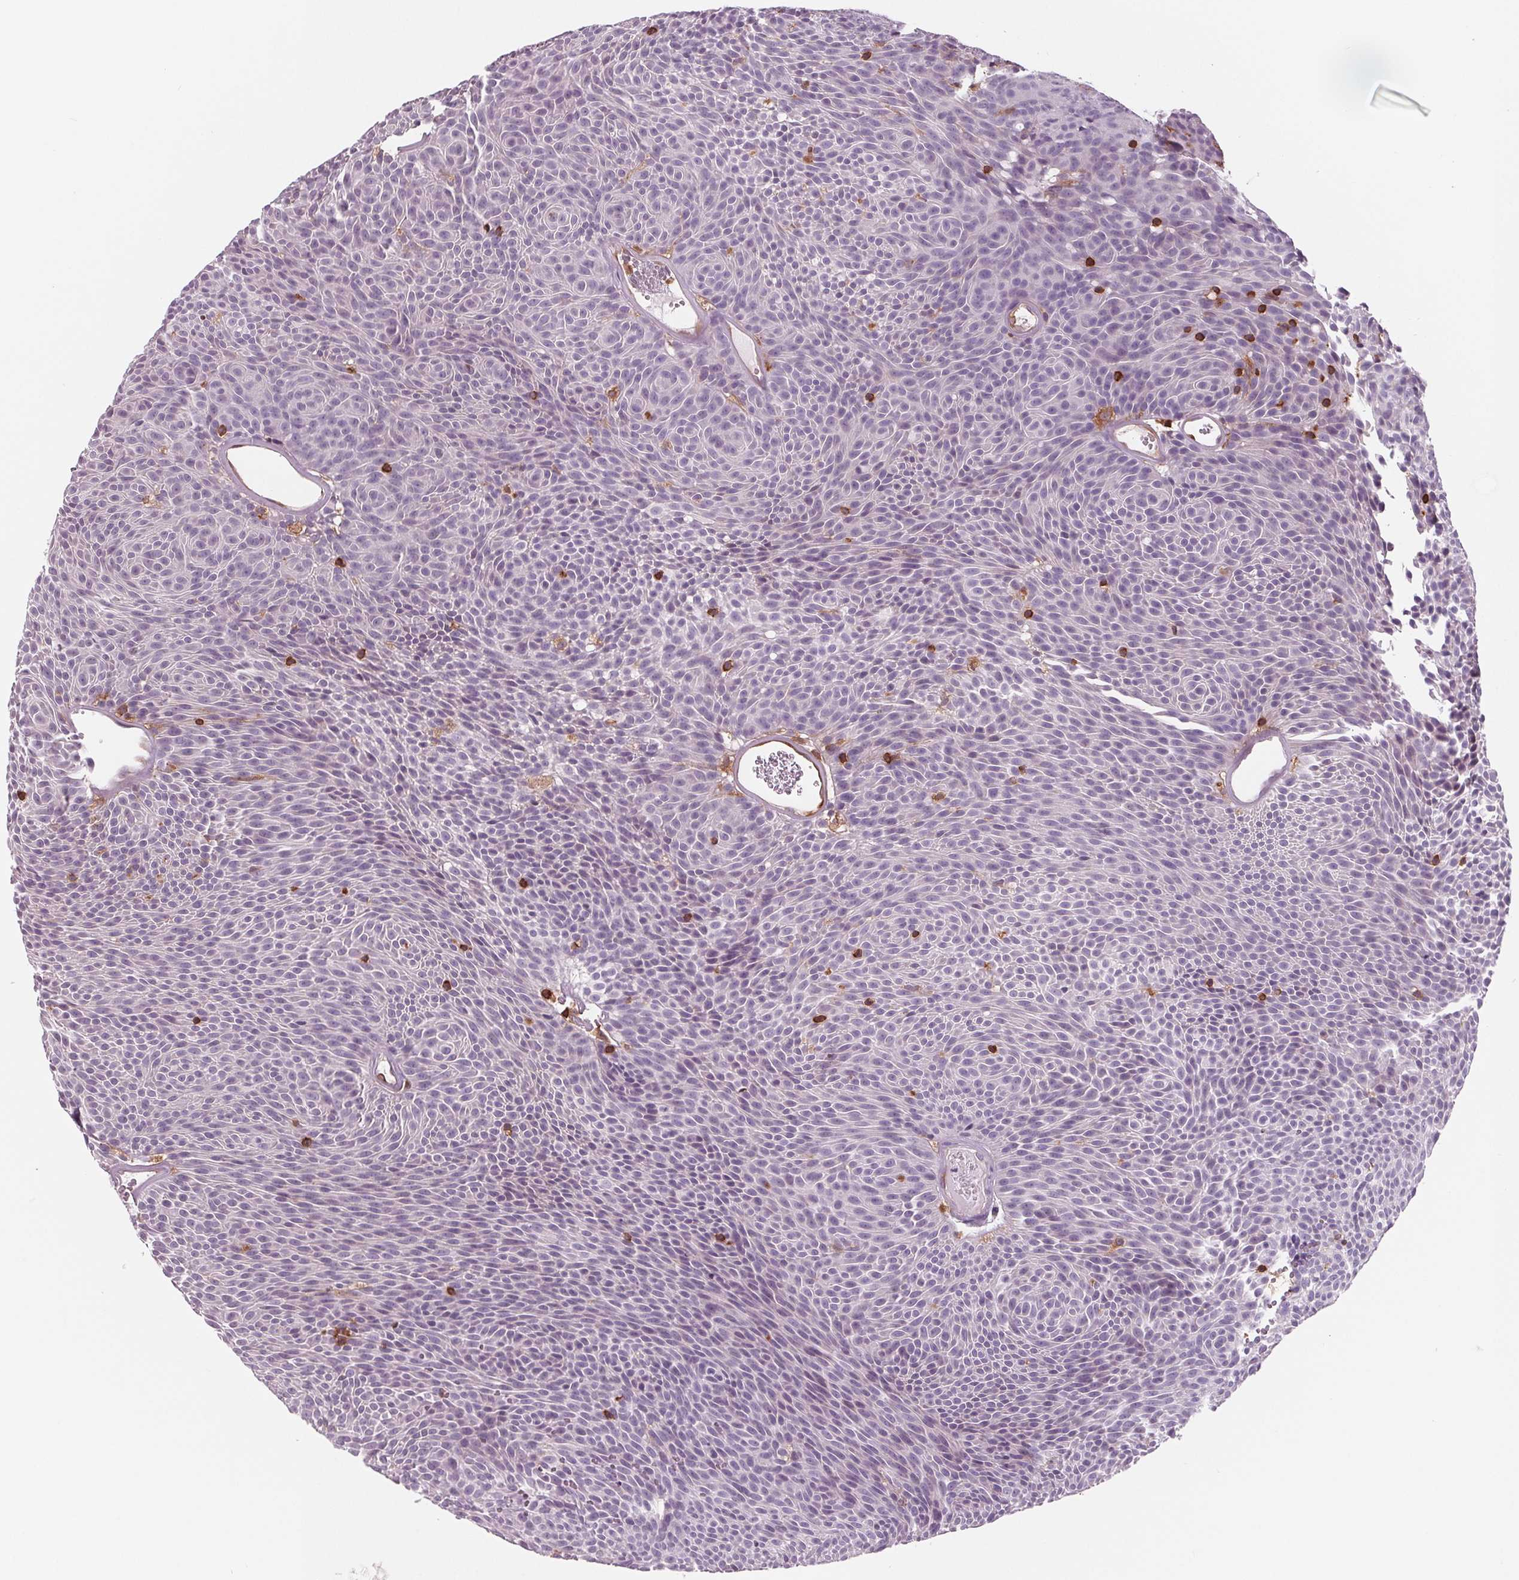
{"staining": {"intensity": "negative", "quantity": "none", "location": "none"}, "tissue": "urothelial cancer", "cell_type": "Tumor cells", "image_type": "cancer", "snomed": [{"axis": "morphology", "description": "Urothelial carcinoma, Low grade"}, {"axis": "topography", "description": "Urinary bladder"}], "caption": "Tumor cells show no significant staining in urothelial carcinoma (low-grade).", "gene": "ARHGAP25", "patient": {"sex": "male", "age": 77}}